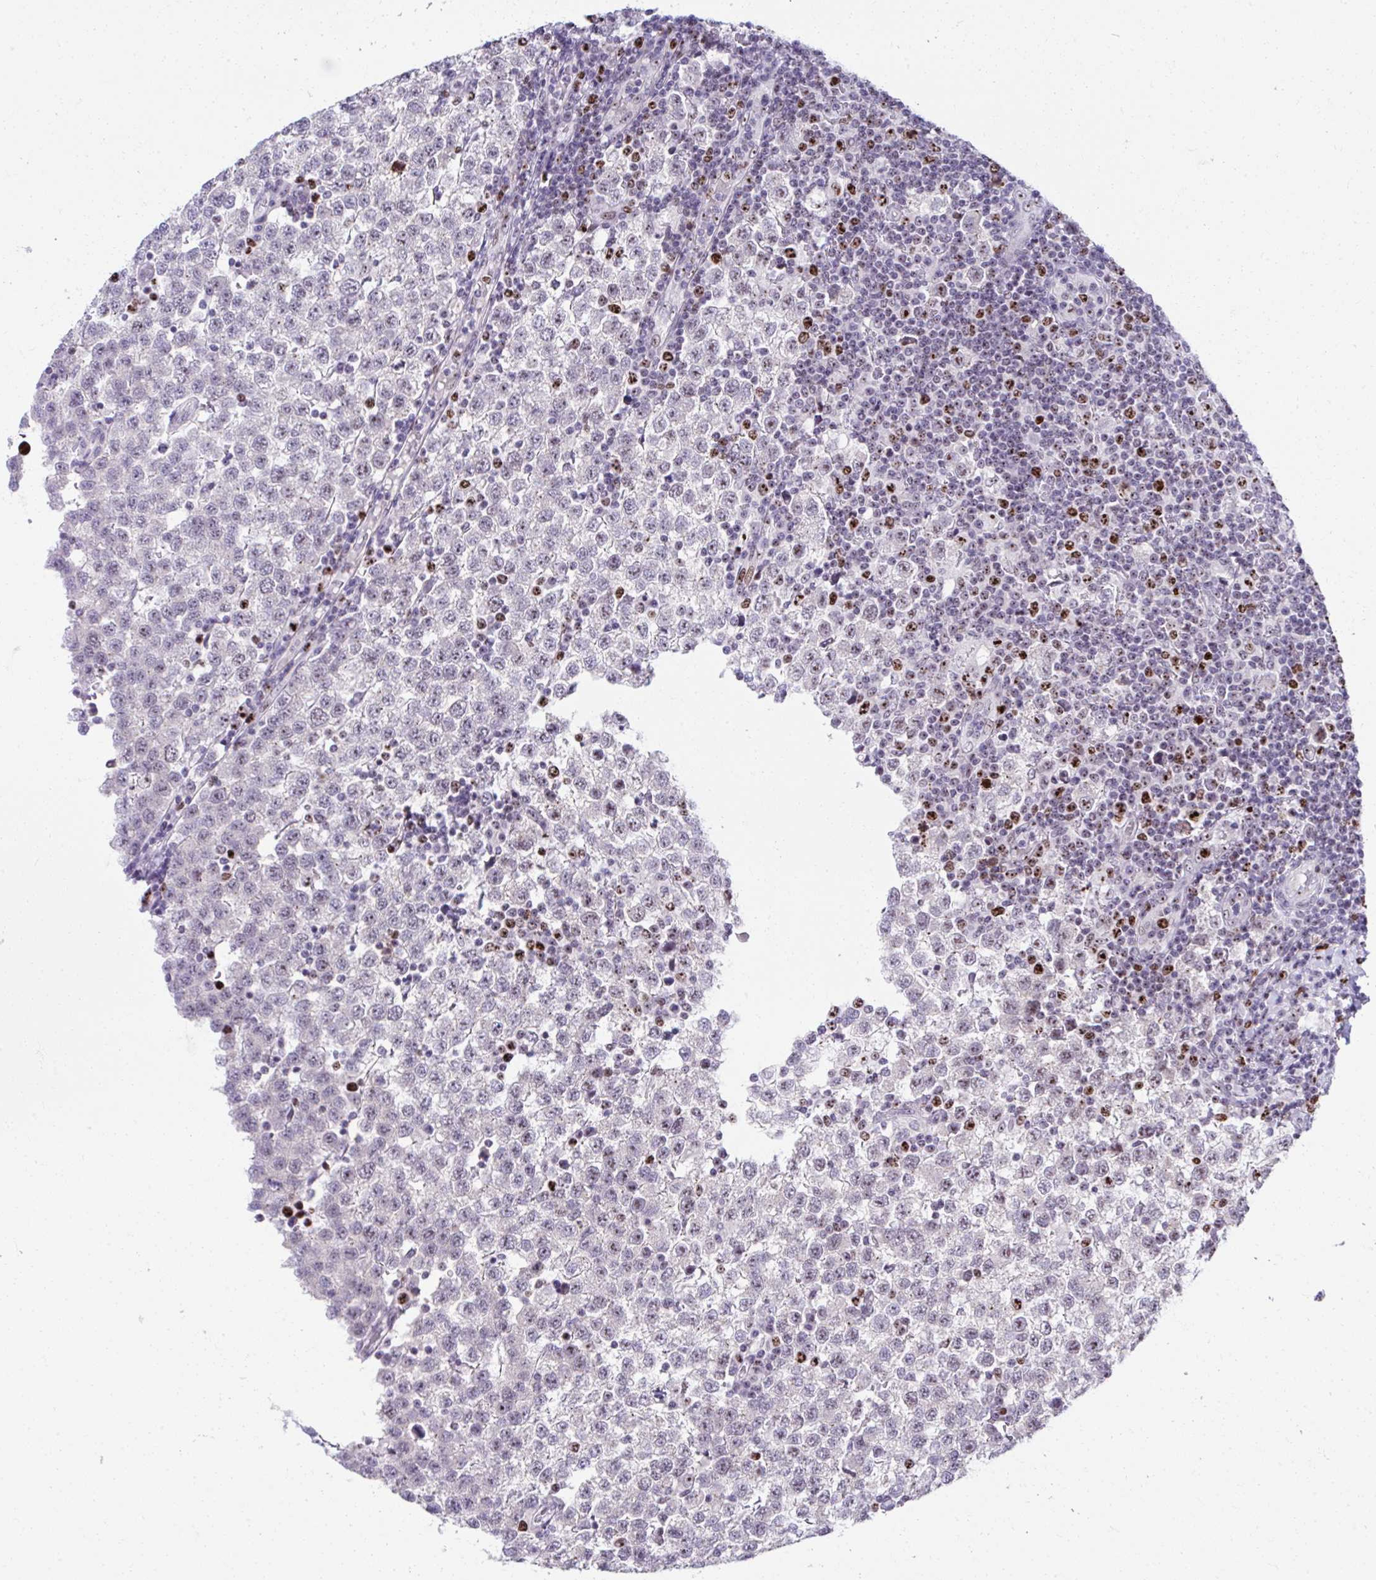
{"staining": {"intensity": "moderate", "quantity": "<25%", "location": "nuclear"}, "tissue": "testis cancer", "cell_type": "Tumor cells", "image_type": "cancer", "snomed": [{"axis": "morphology", "description": "Seminoma, NOS"}, {"axis": "topography", "description": "Testis"}], "caption": "Seminoma (testis) was stained to show a protein in brown. There is low levels of moderate nuclear staining in approximately <25% of tumor cells. (IHC, brightfield microscopy, high magnification).", "gene": "CEP72", "patient": {"sex": "male", "age": 34}}